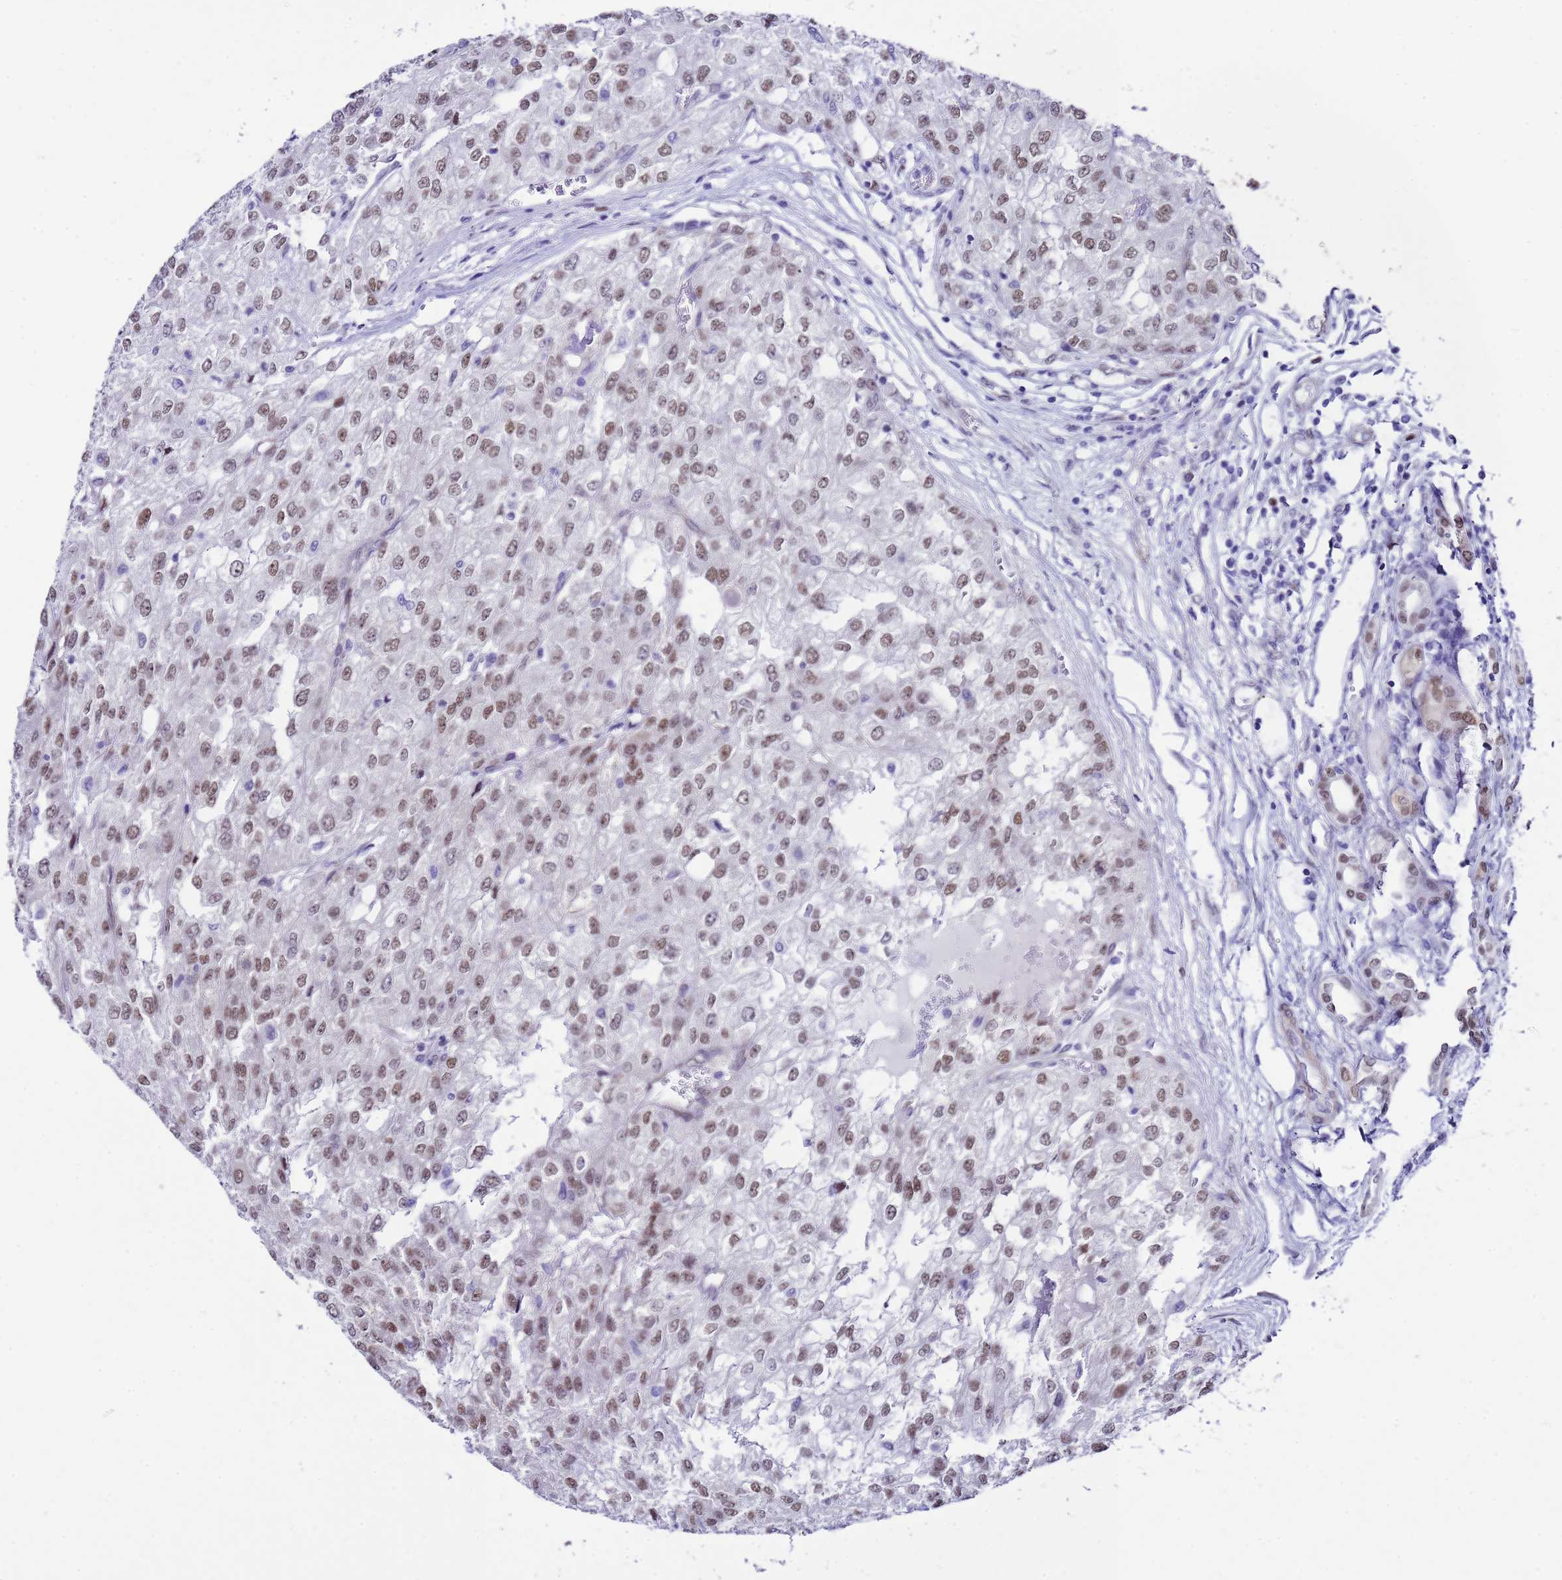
{"staining": {"intensity": "moderate", "quantity": ">75%", "location": "nuclear"}, "tissue": "renal cancer", "cell_type": "Tumor cells", "image_type": "cancer", "snomed": [{"axis": "morphology", "description": "Adenocarcinoma, NOS"}, {"axis": "topography", "description": "Kidney"}], "caption": "Immunohistochemistry (IHC) photomicrograph of renal adenocarcinoma stained for a protein (brown), which reveals medium levels of moderate nuclear positivity in about >75% of tumor cells.", "gene": "BCL7A", "patient": {"sex": "female", "age": 54}}